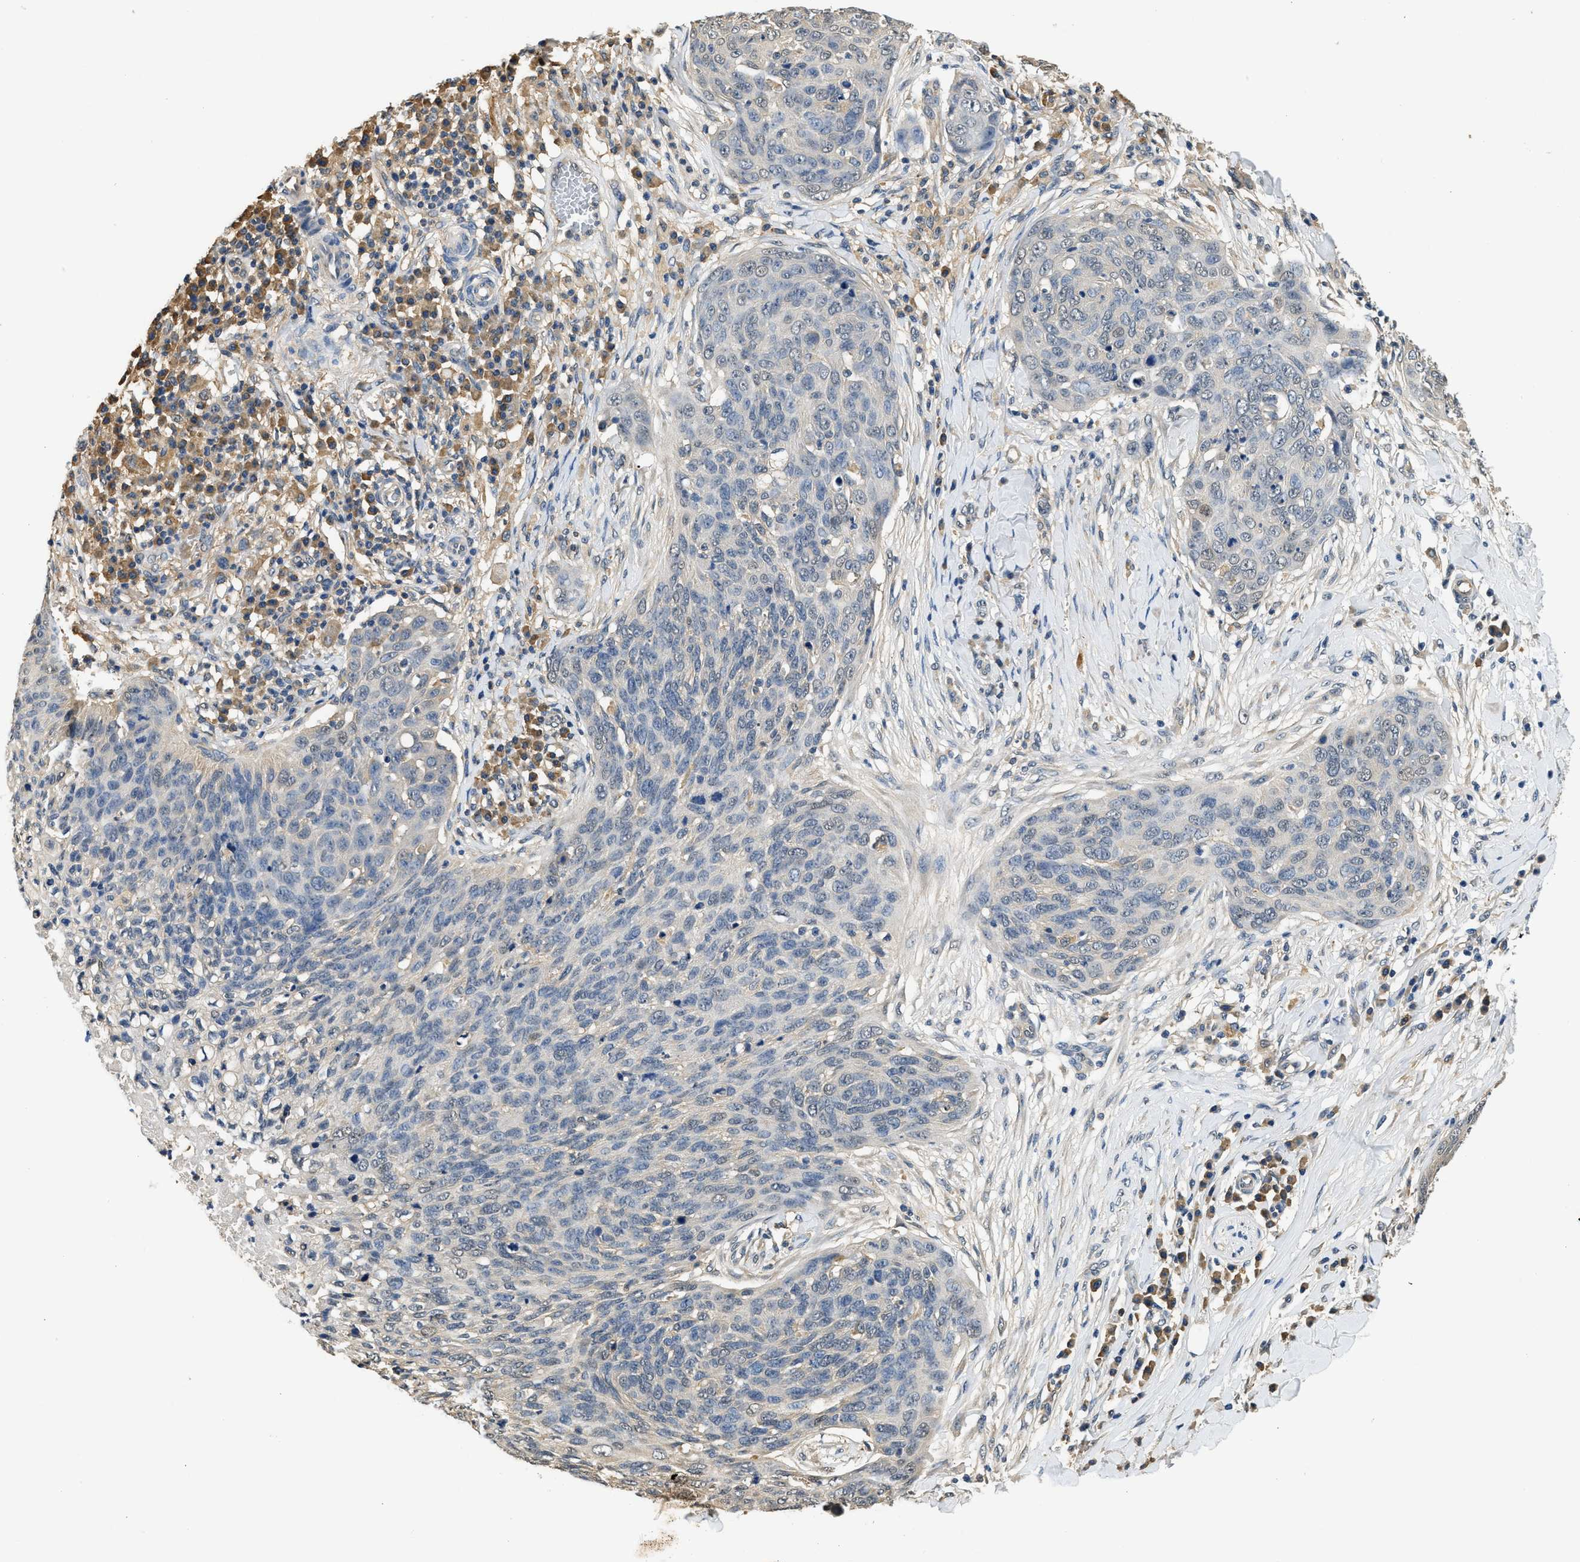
{"staining": {"intensity": "negative", "quantity": "none", "location": "none"}, "tissue": "skin cancer", "cell_type": "Tumor cells", "image_type": "cancer", "snomed": [{"axis": "morphology", "description": "Squamous cell carcinoma in situ, NOS"}, {"axis": "morphology", "description": "Squamous cell carcinoma, NOS"}, {"axis": "topography", "description": "Skin"}], "caption": "Tumor cells are negative for protein expression in human skin cancer (squamous cell carcinoma).", "gene": "BCL7C", "patient": {"sex": "male", "age": 93}}